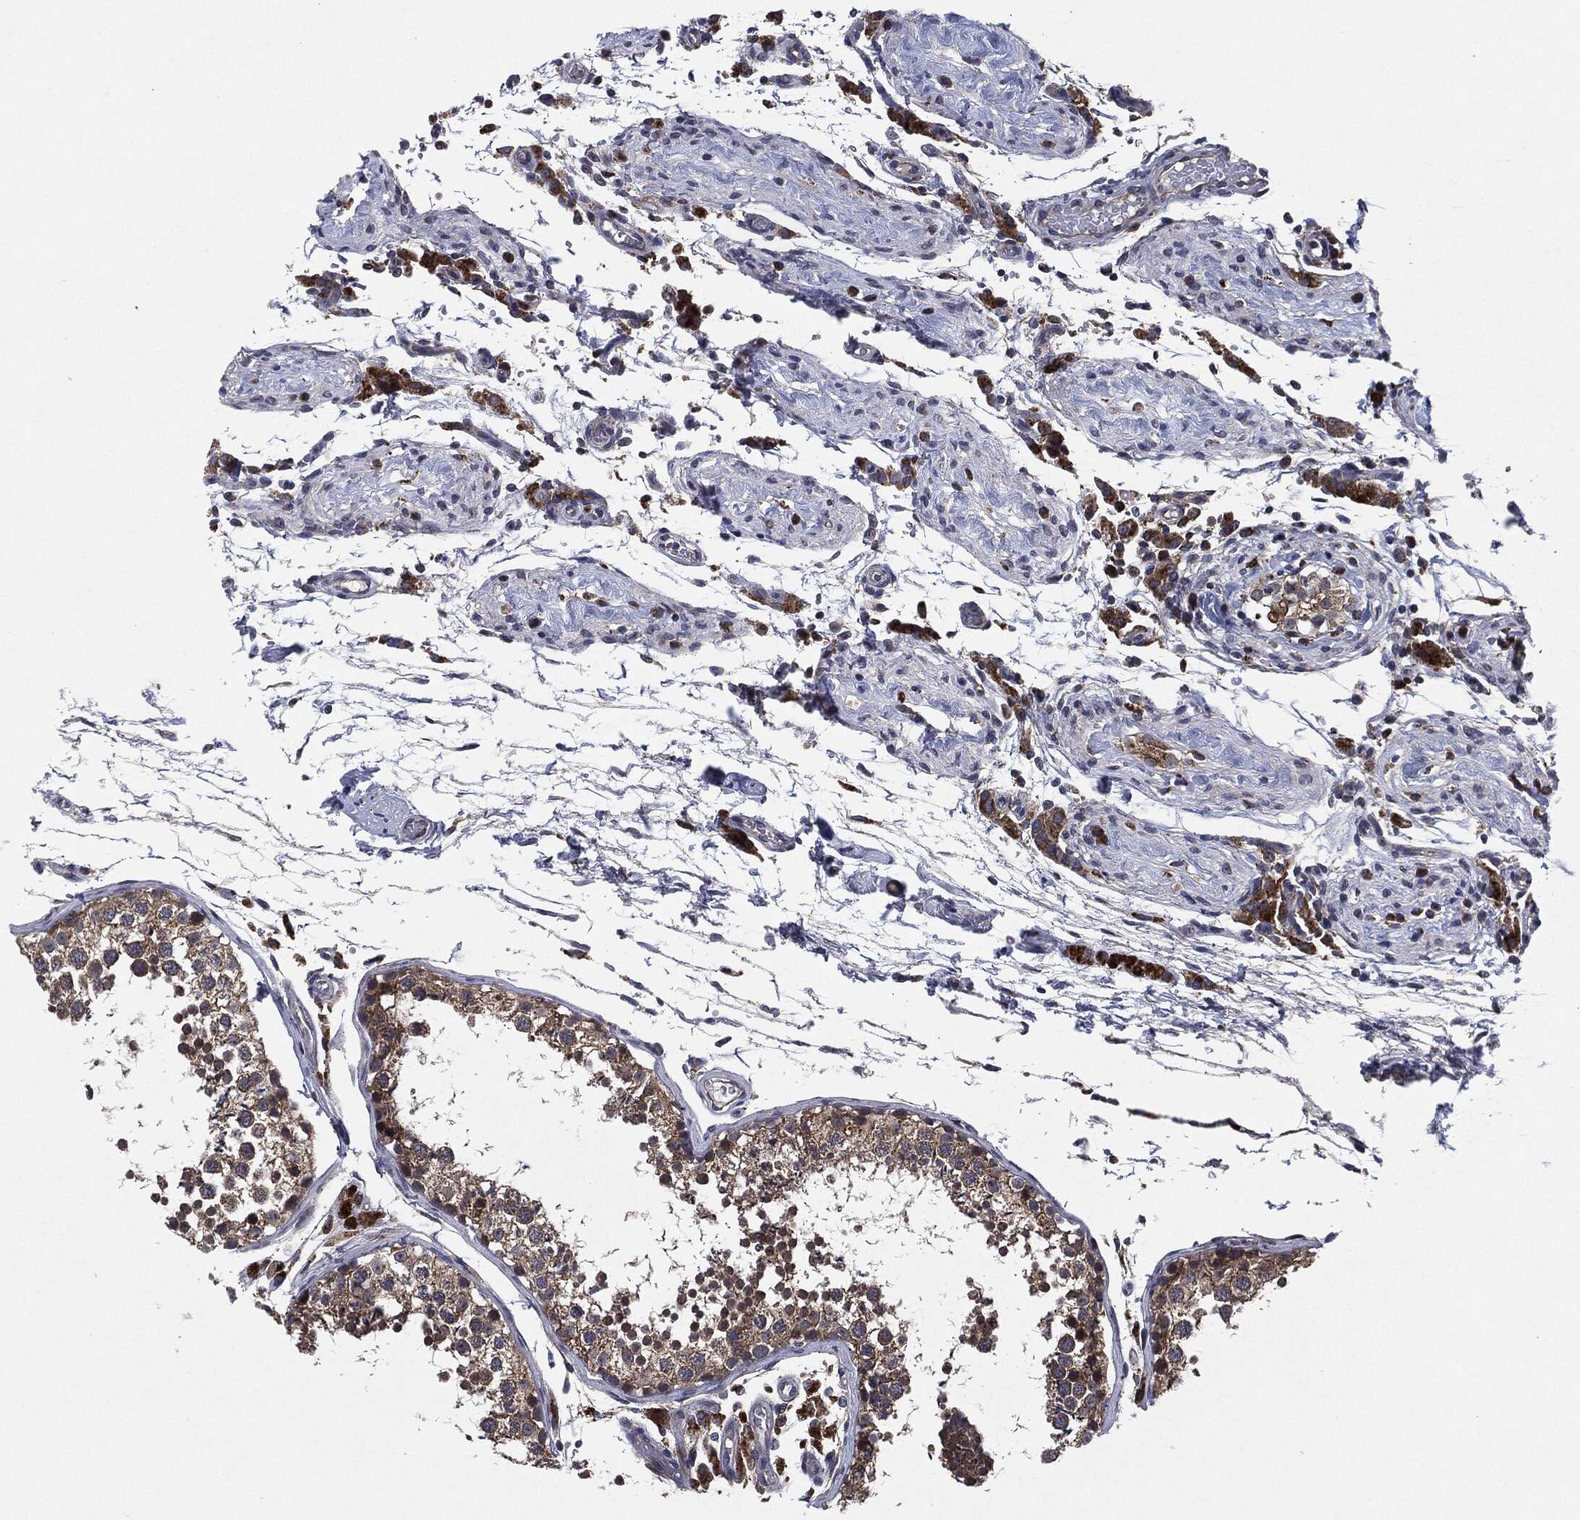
{"staining": {"intensity": "moderate", "quantity": ">75%", "location": "cytoplasmic/membranous"}, "tissue": "testis", "cell_type": "Cells in seminiferous ducts", "image_type": "normal", "snomed": [{"axis": "morphology", "description": "Normal tissue, NOS"}, {"axis": "topography", "description": "Testis"}], "caption": "IHC photomicrograph of benign testis stained for a protein (brown), which demonstrates medium levels of moderate cytoplasmic/membranous staining in approximately >75% of cells in seminiferous ducts.", "gene": "SLC31A2", "patient": {"sex": "male", "age": 29}}